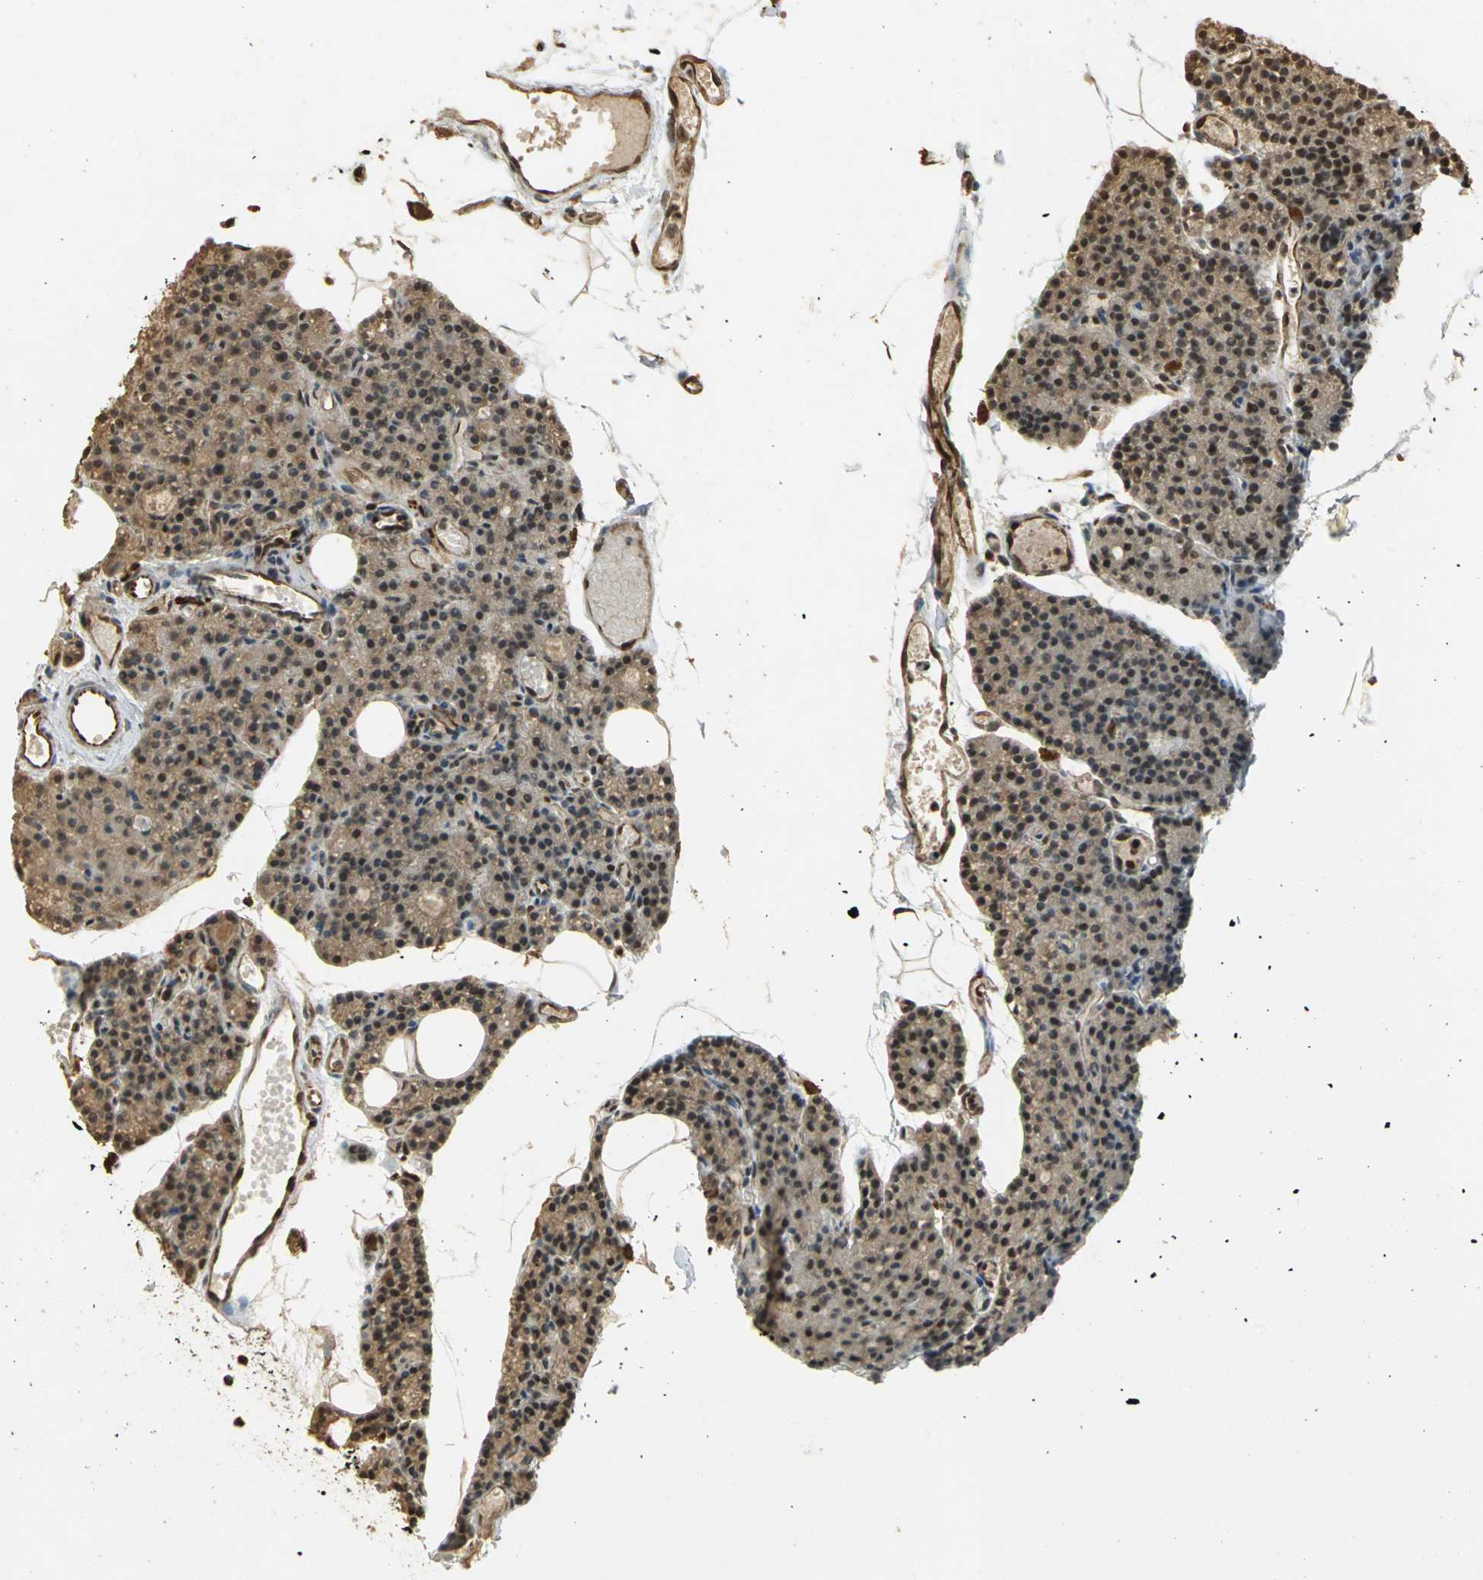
{"staining": {"intensity": "weak", "quantity": ">75%", "location": "cytoplasmic/membranous,nuclear"}, "tissue": "parathyroid gland", "cell_type": "Glandular cells", "image_type": "normal", "snomed": [{"axis": "morphology", "description": "Normal tissue, NOS"}, {"axis": "topography", "description": "Parathyroid gland"}], "caption": "IHC of benign human parathyroid gland reveals low levels of weak cytoplasmic/membranous,nuclear expression in about >75% of glandular cells.", "gene": "ELF1", "patient": {"sex": "female", "age": 60}}